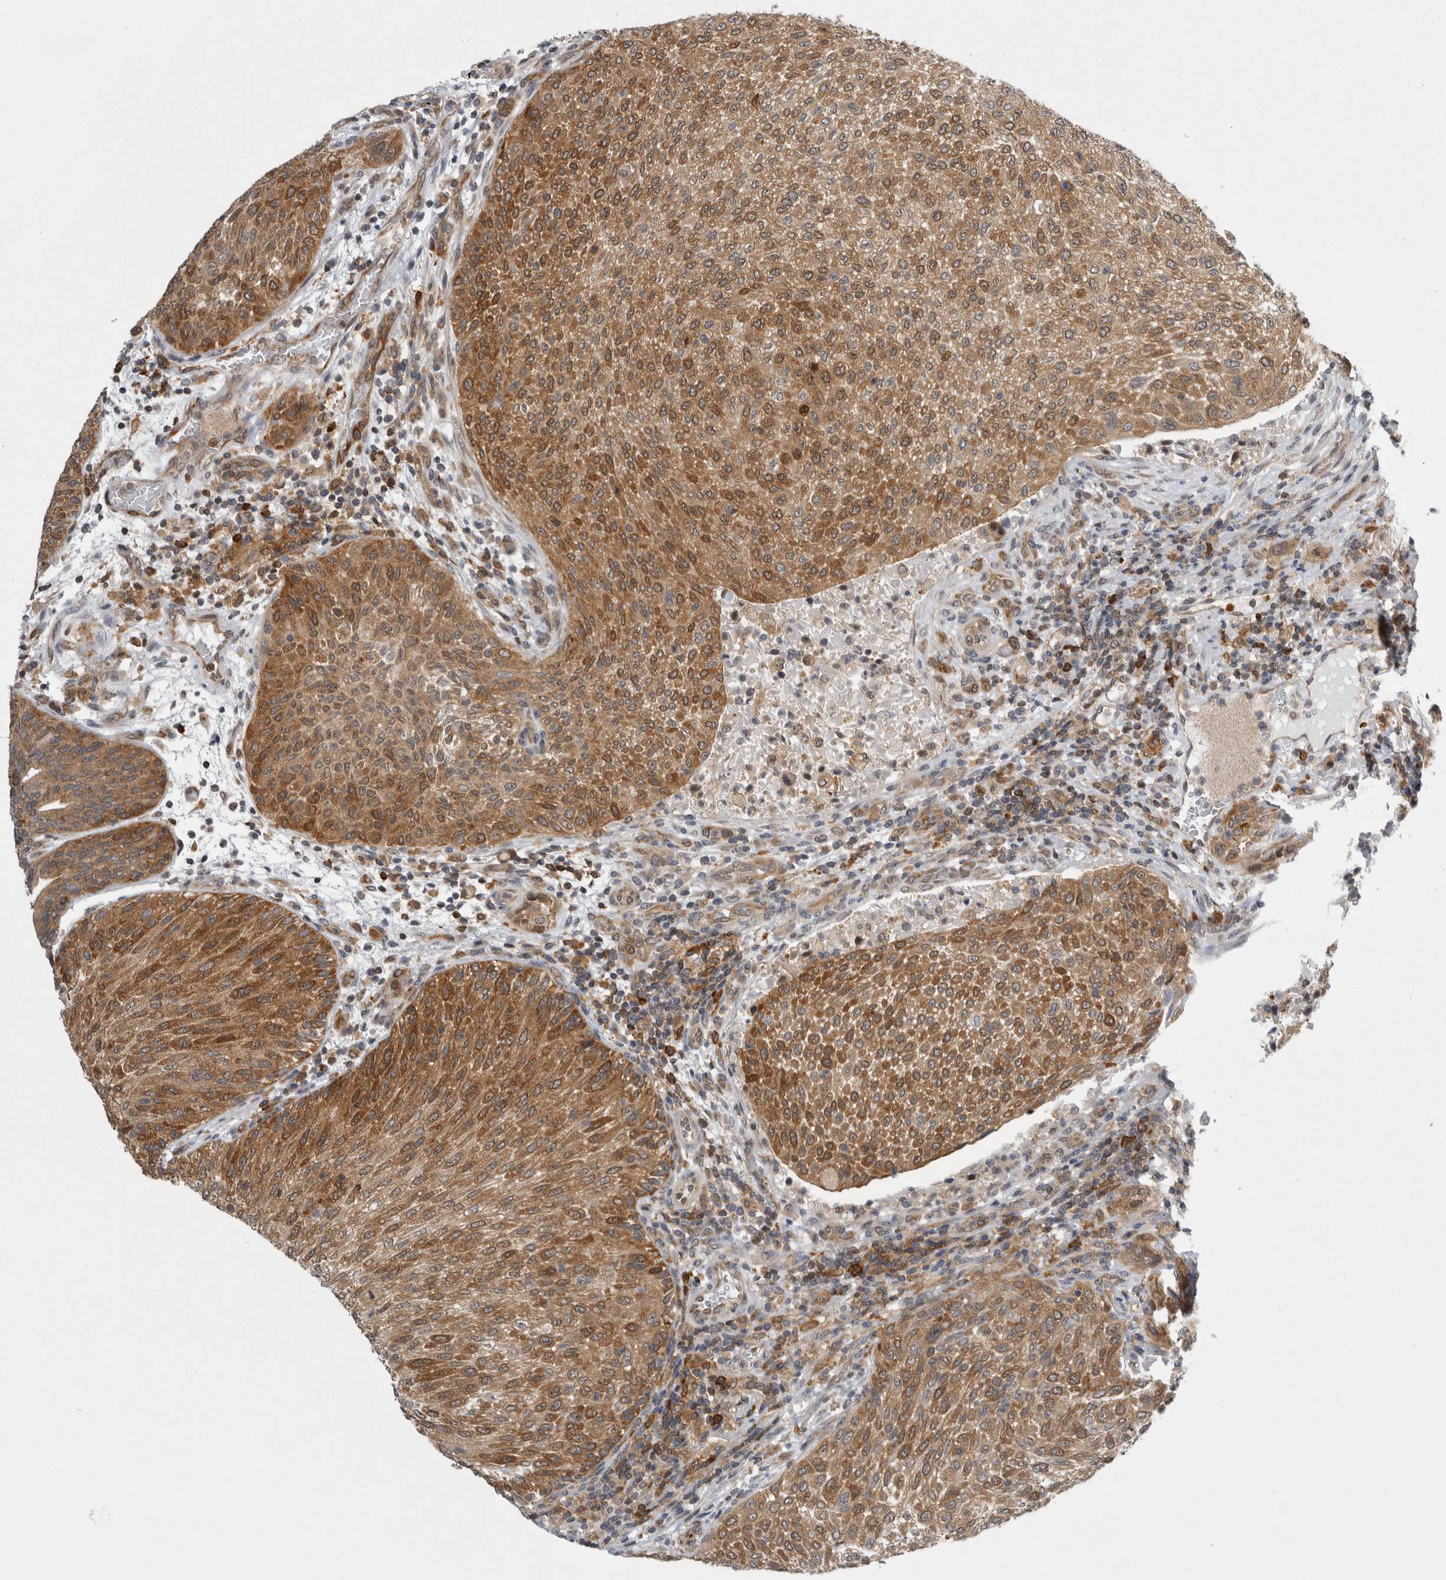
{"staining": {"intensity": "strong", "quantity": ">75%", "location": "cytoplasmic/membranous"}, "tissue": "urothelial cancer", "cell_type": "Tumor cells", "image_type": "cancer", "snomed": [{"axis": "morphology", "description": "Urothelial carcinoma, Low grade"}, {"axis": "morphology", "description": "Urothelial carcinoma, High grade"}, {"axis": "topography", "description": "Urinary bladder"}], "caption": "Immunohistochemistry (IHC) of low-grade urothelial carcinoma reveals high levels of strong cytoplasmic/membranous staining in about >75% of tumor cells. (Stains: DAB in brown, nuclei in blue, Microscopy: brightfield microscopy at high magnification).", "gene": "CACYBP", "patient": {"sex": "male", "age": 35}}